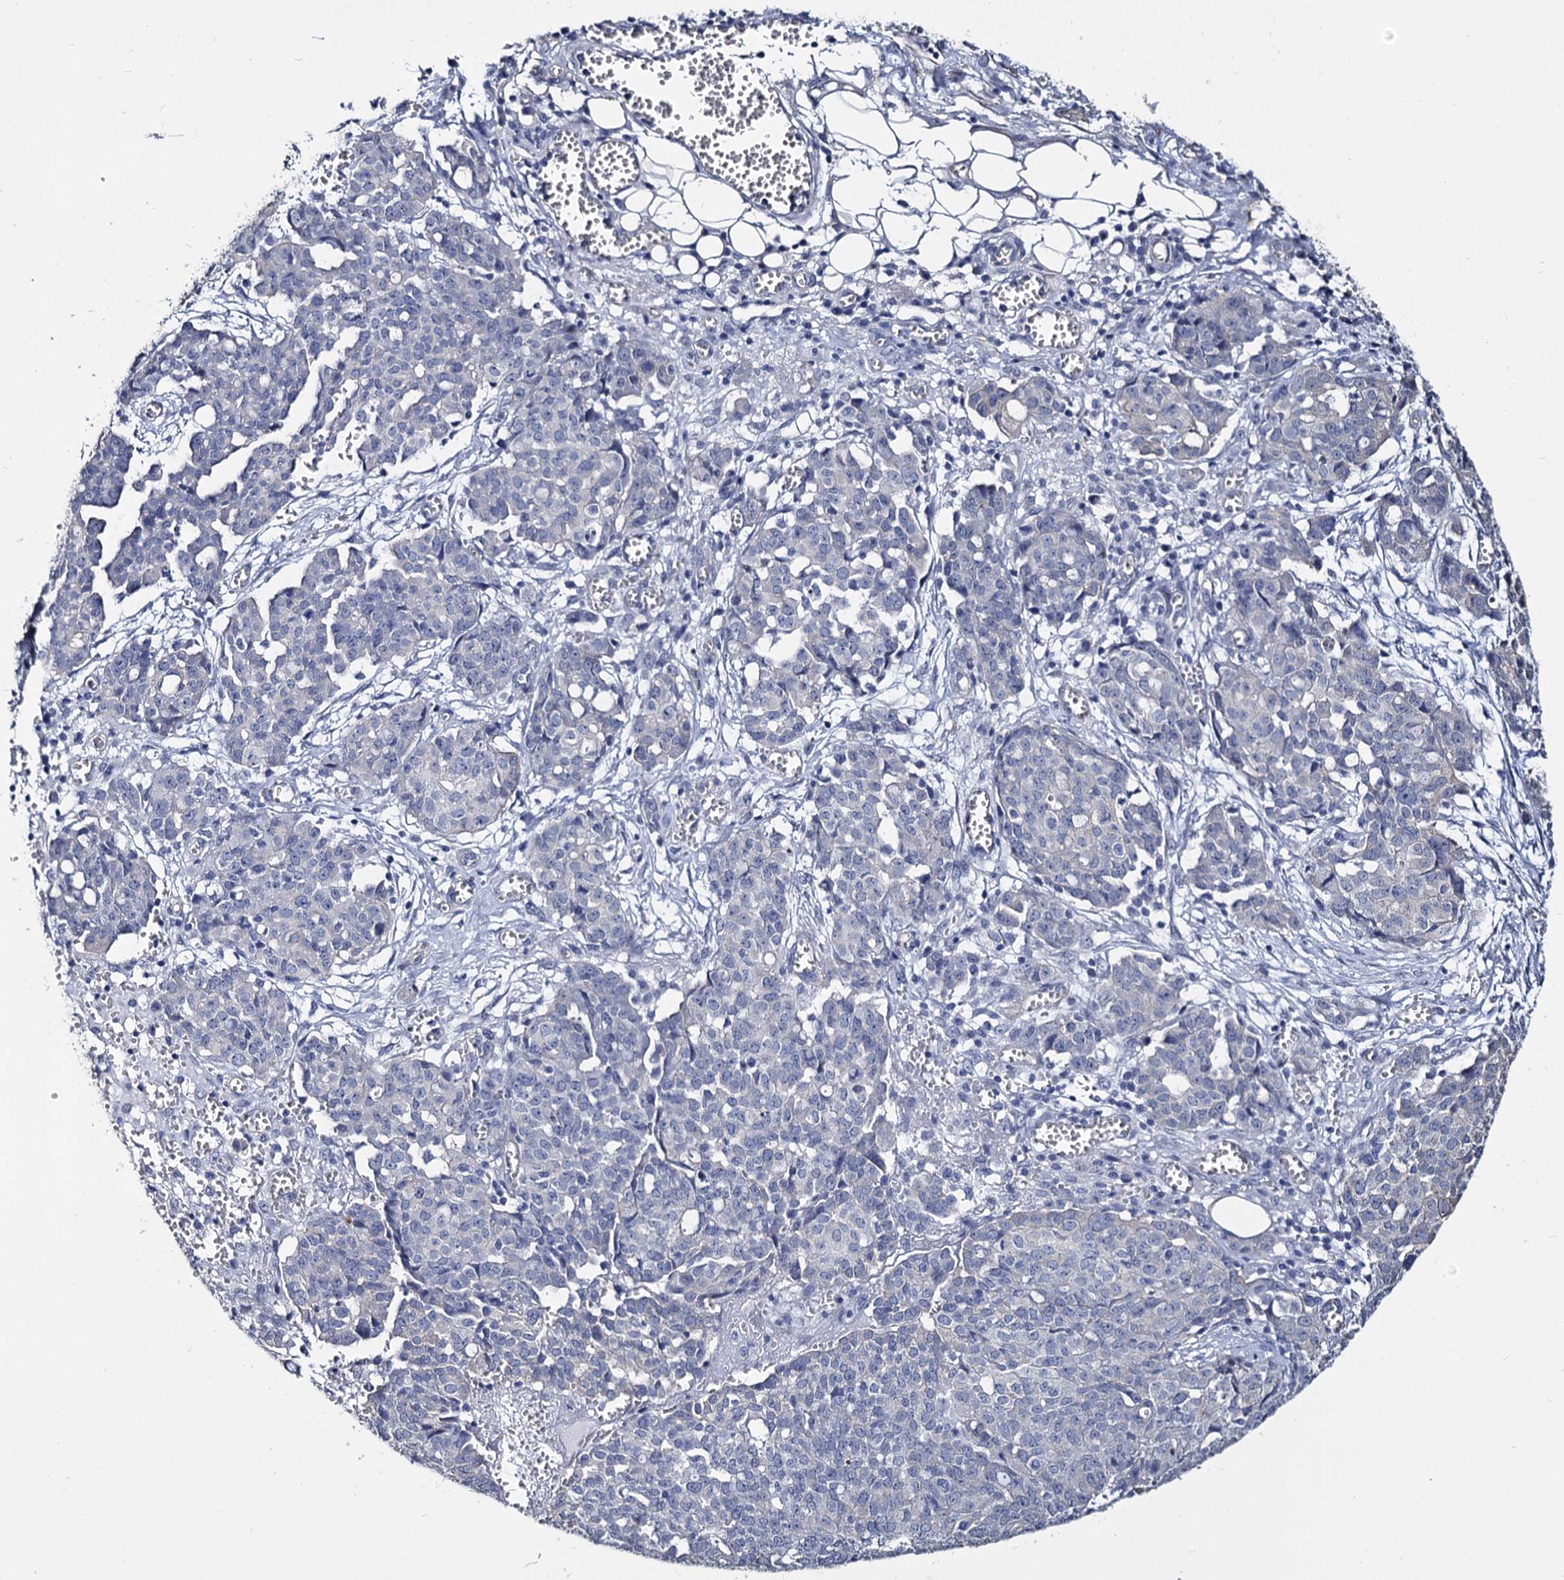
{"staining": {"intensity": "negative", "quantity": "none", "location": "none"}, "tissue": "ovarian cancer", "cell_type": "Tumor cells", "image_type": "cancer", "snomed": [{"axis": "morphology", "description": "Cystadenocarcinoma, serous, NOS"}, {"axis": "topography", "description": "Soft tissue"}, {"axis": "topography", "description": "Ovary"}], "caption": "IHC image of neoplastic tissue: ovarian cancer (serous cystadenocarcinoma) stained with DAB (3,3'-diaminobenzidine) reveals no significant protein expression in tumor cells. (DAB IHC, high magnification).", "gene": "CBFB", "patient": {"sex": "female", "age": 57}}